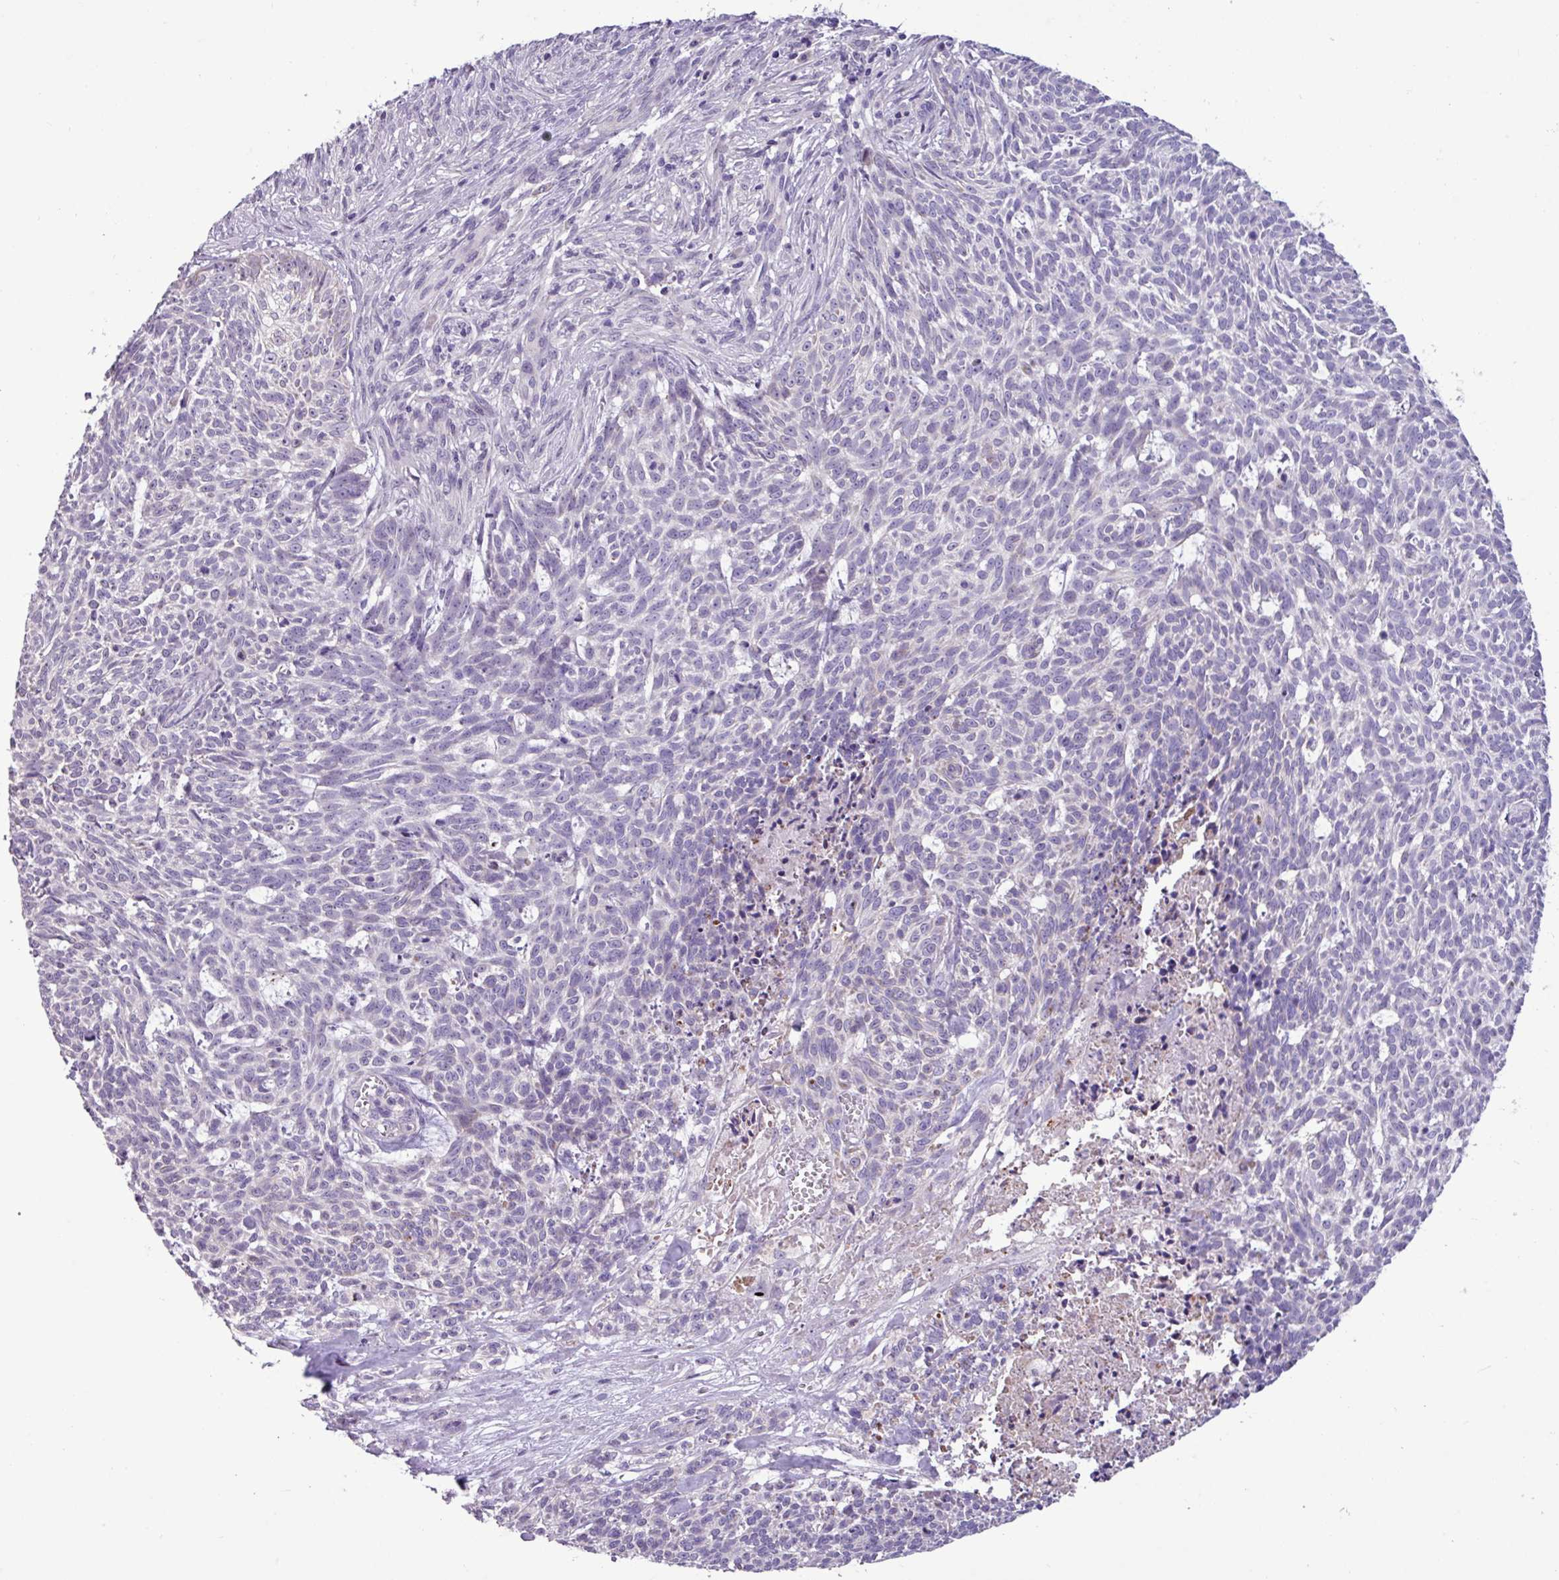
{"staining": {"intensity": "negative", "quantity": "none", "location": "none"}, "tissue": "skin cancer", "cell_type": "Tumor cells", "image_type": "cancer", "snomed": [{"axis": "morphology", "description": "Basal cell carcinoma"}, {"axis": "topography", "description": "Skin"}], "caption": "This is an immunohistochemistry (IHC) photomicrograph of human skin basal cell carcinoma. There is no staining in tumor cells.", "gene": "PNLDC1", "patient": {"sex": "female", "age": 93}}